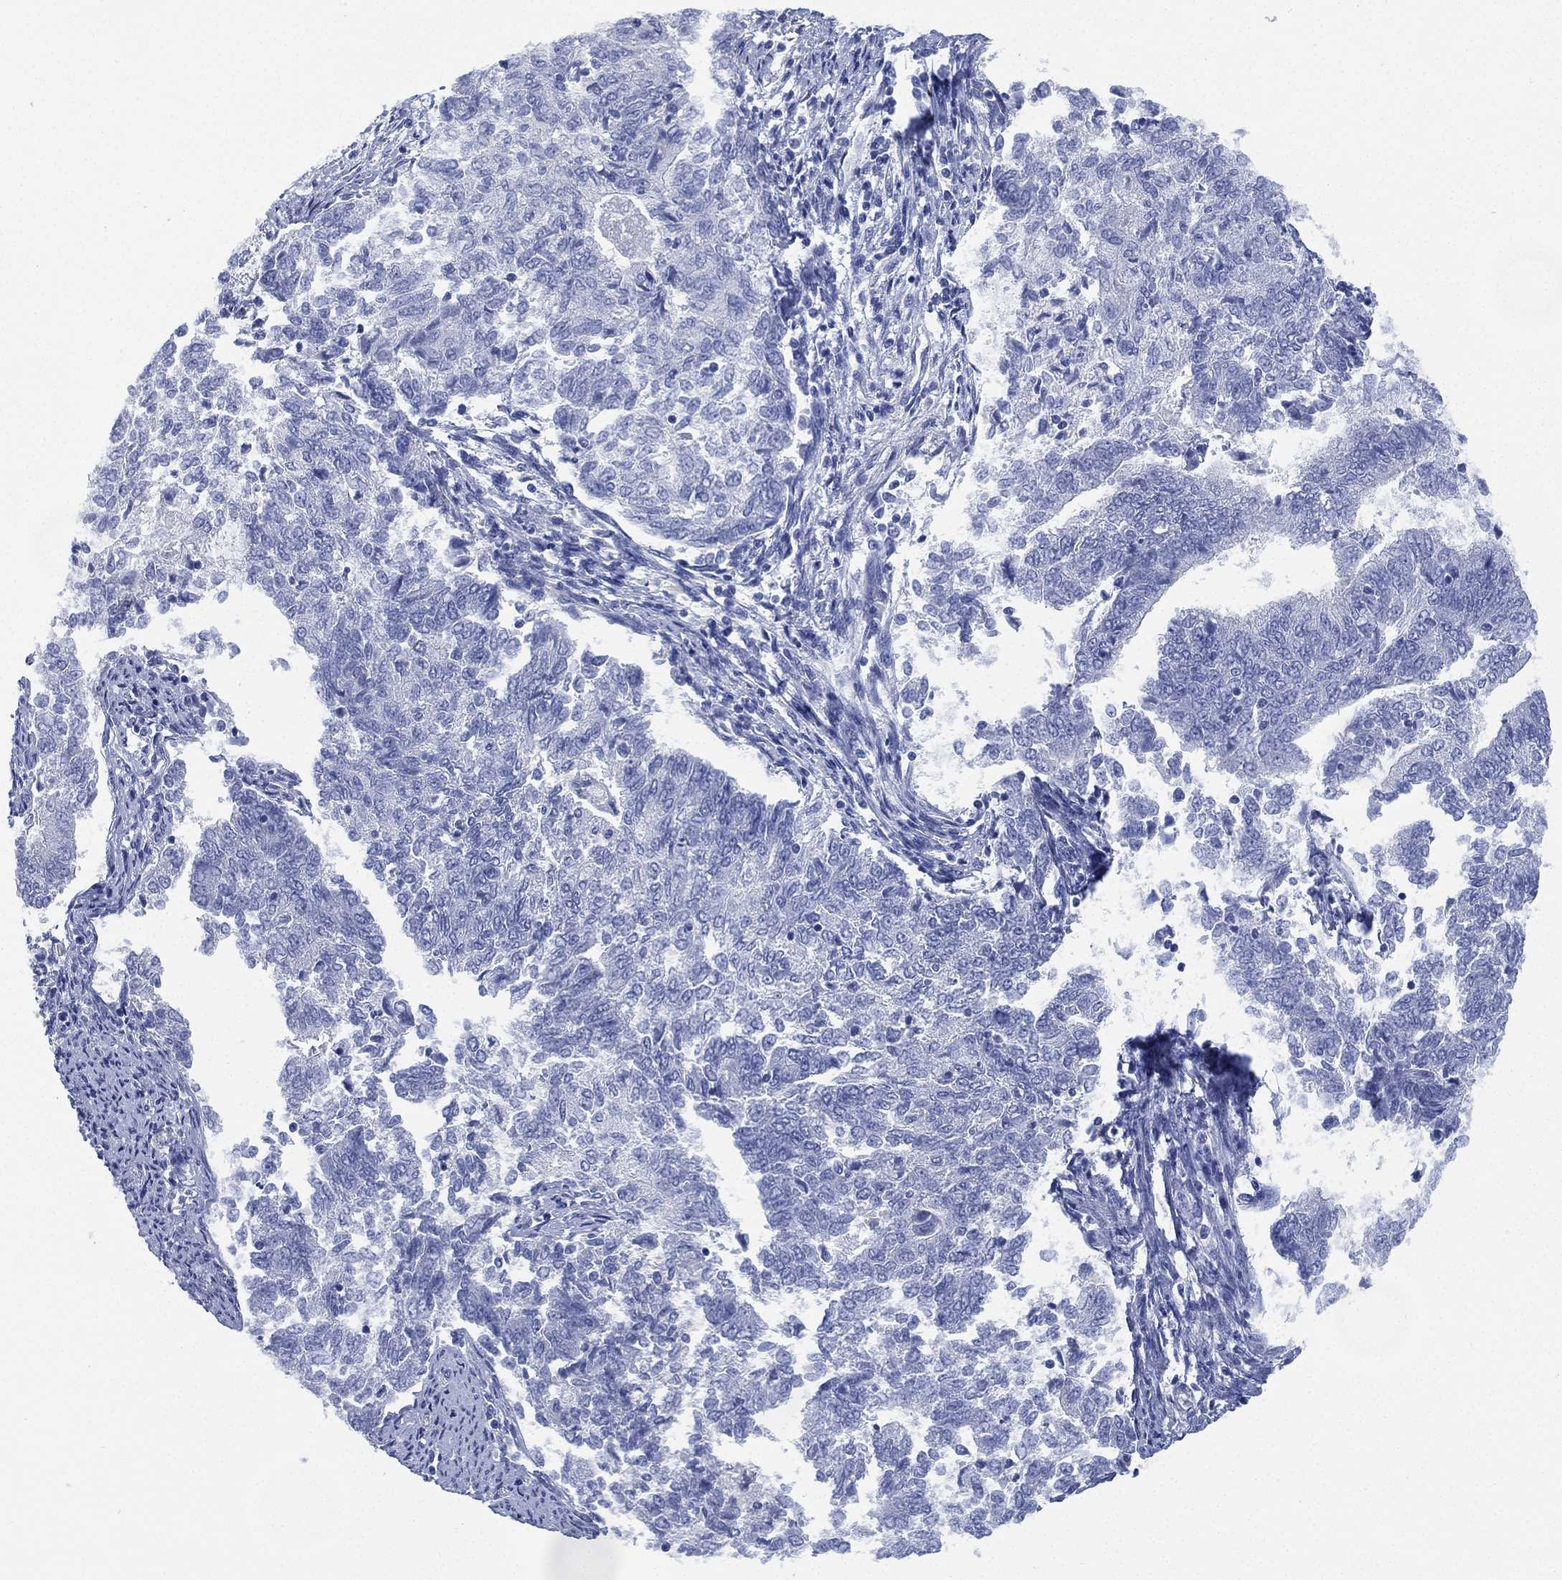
{"staining": {"intensity": "negative", "quantity": "none", "location": "none"}, "tissue": "endometrial cancer", "cell_type": "Tumor cells", "image_type": "cancer", "snomed": [{"axis": "morphology", "description": "Adenocarcinoma, NOS"}, {"axis": "topography", "description": "Endometrium"}], "caption": "High power microscopy photomicrograph of an immunohistochemistry histopathology image of adenocarcinoma (endometrial), revealing no significant positivity in tumor cells. (IHC, brightfield microscopy, high magnification).", "gene": "CCDC70", "patient": {"sex": "female", "age": 65}}